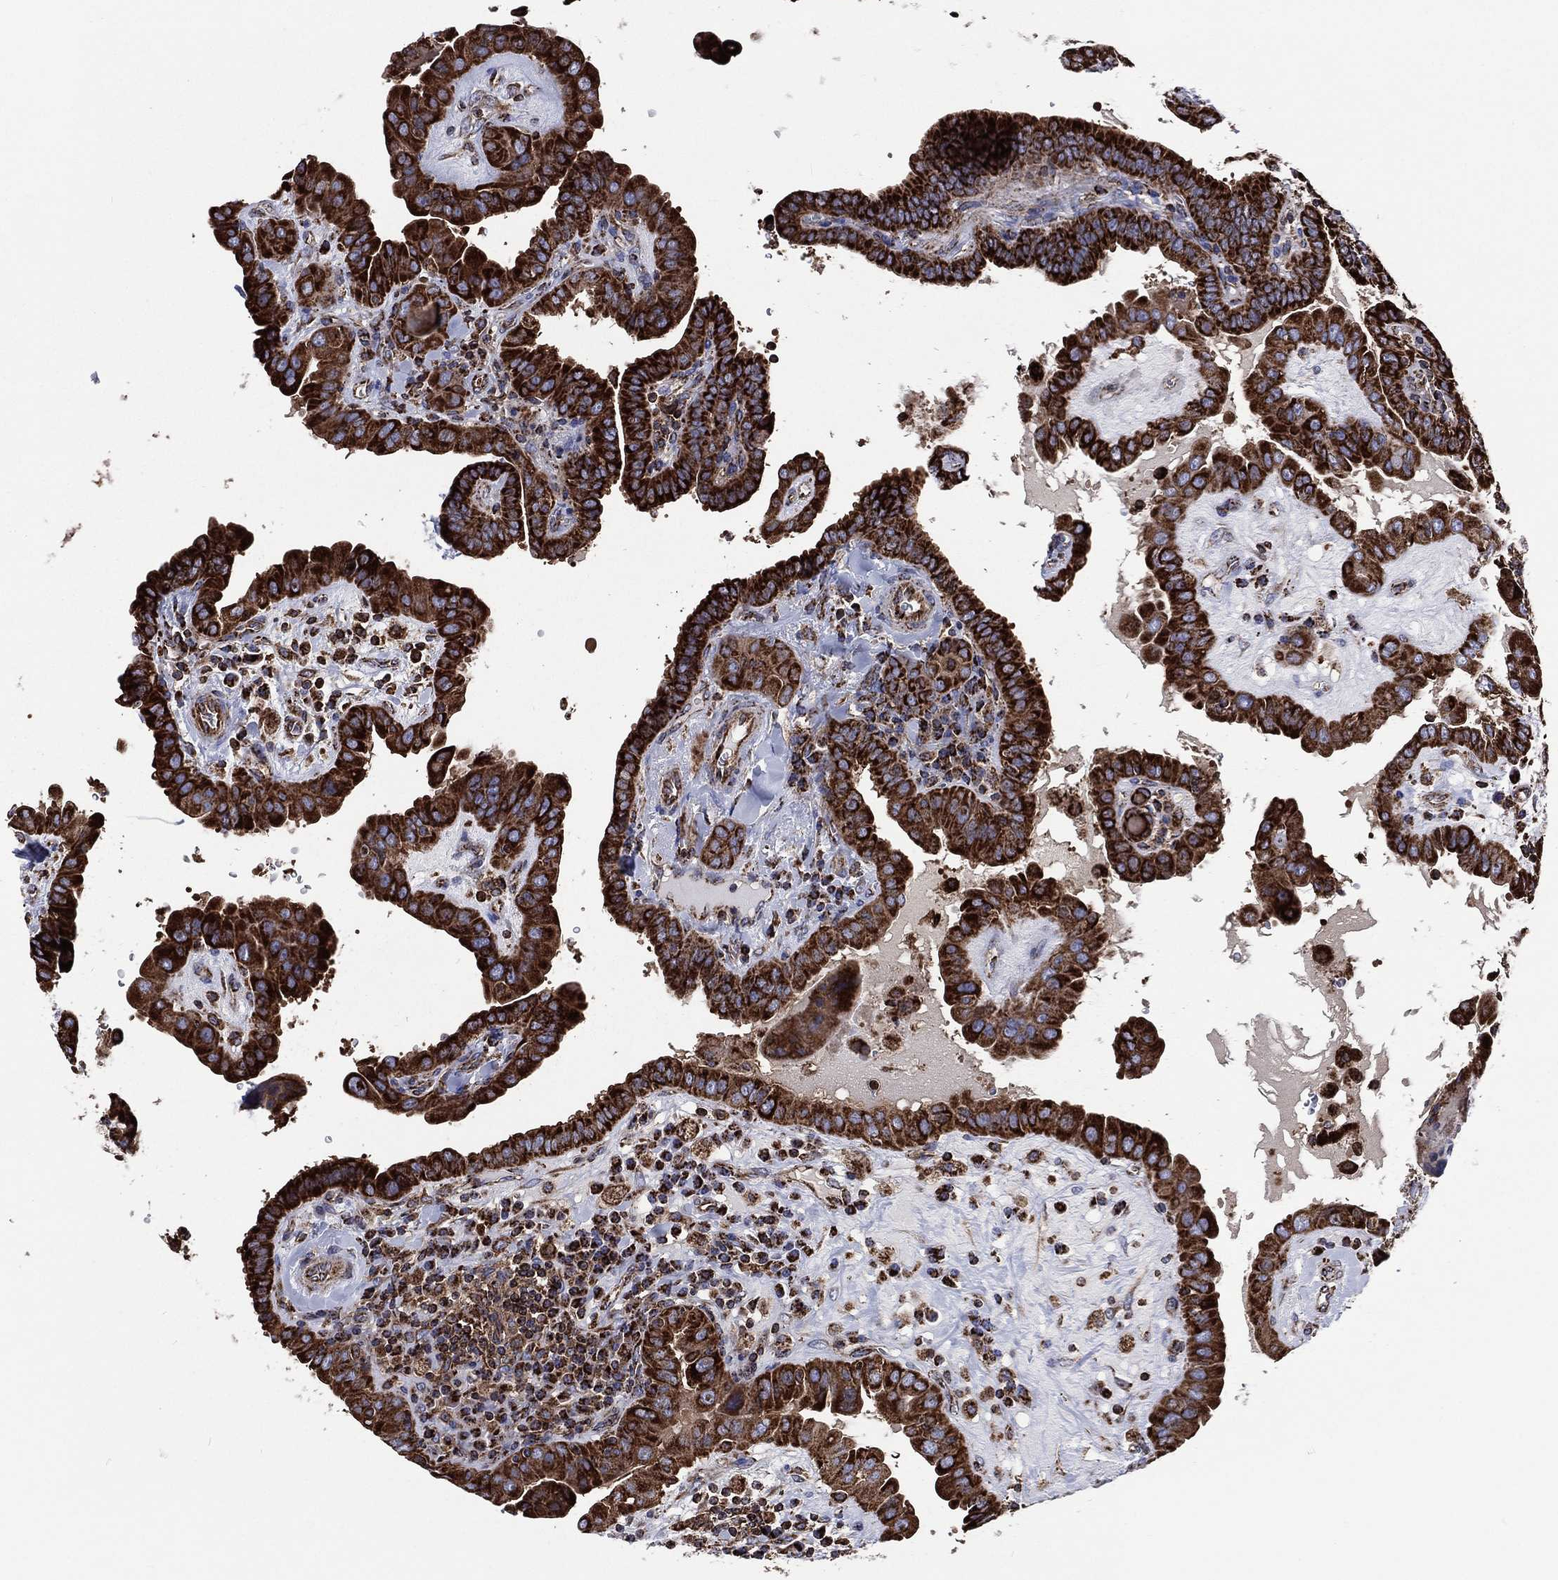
{"staining": {"intensity": "strong", "quantity": ">75%", "location": "cytoplasmic/membranous"}, "tissue": "thyroid cancer", "cell_type": "Tumor cells", "image_type": "cancer", "snomed": [{"axis": "morphology", "description": "Papillary adenocarcinoma, NOS"}, {"axis": "topography", "description": "Thyroid gland"}], "caption": "Protein expression analysis of thyroid cancer (papillary adenocarcinoma) demonstrates strong cytoplasmic/membranous staining in about >75% of tumor cells.", "gene": "ANKRD37", "patient": {"sex": "female", "age": 37}}